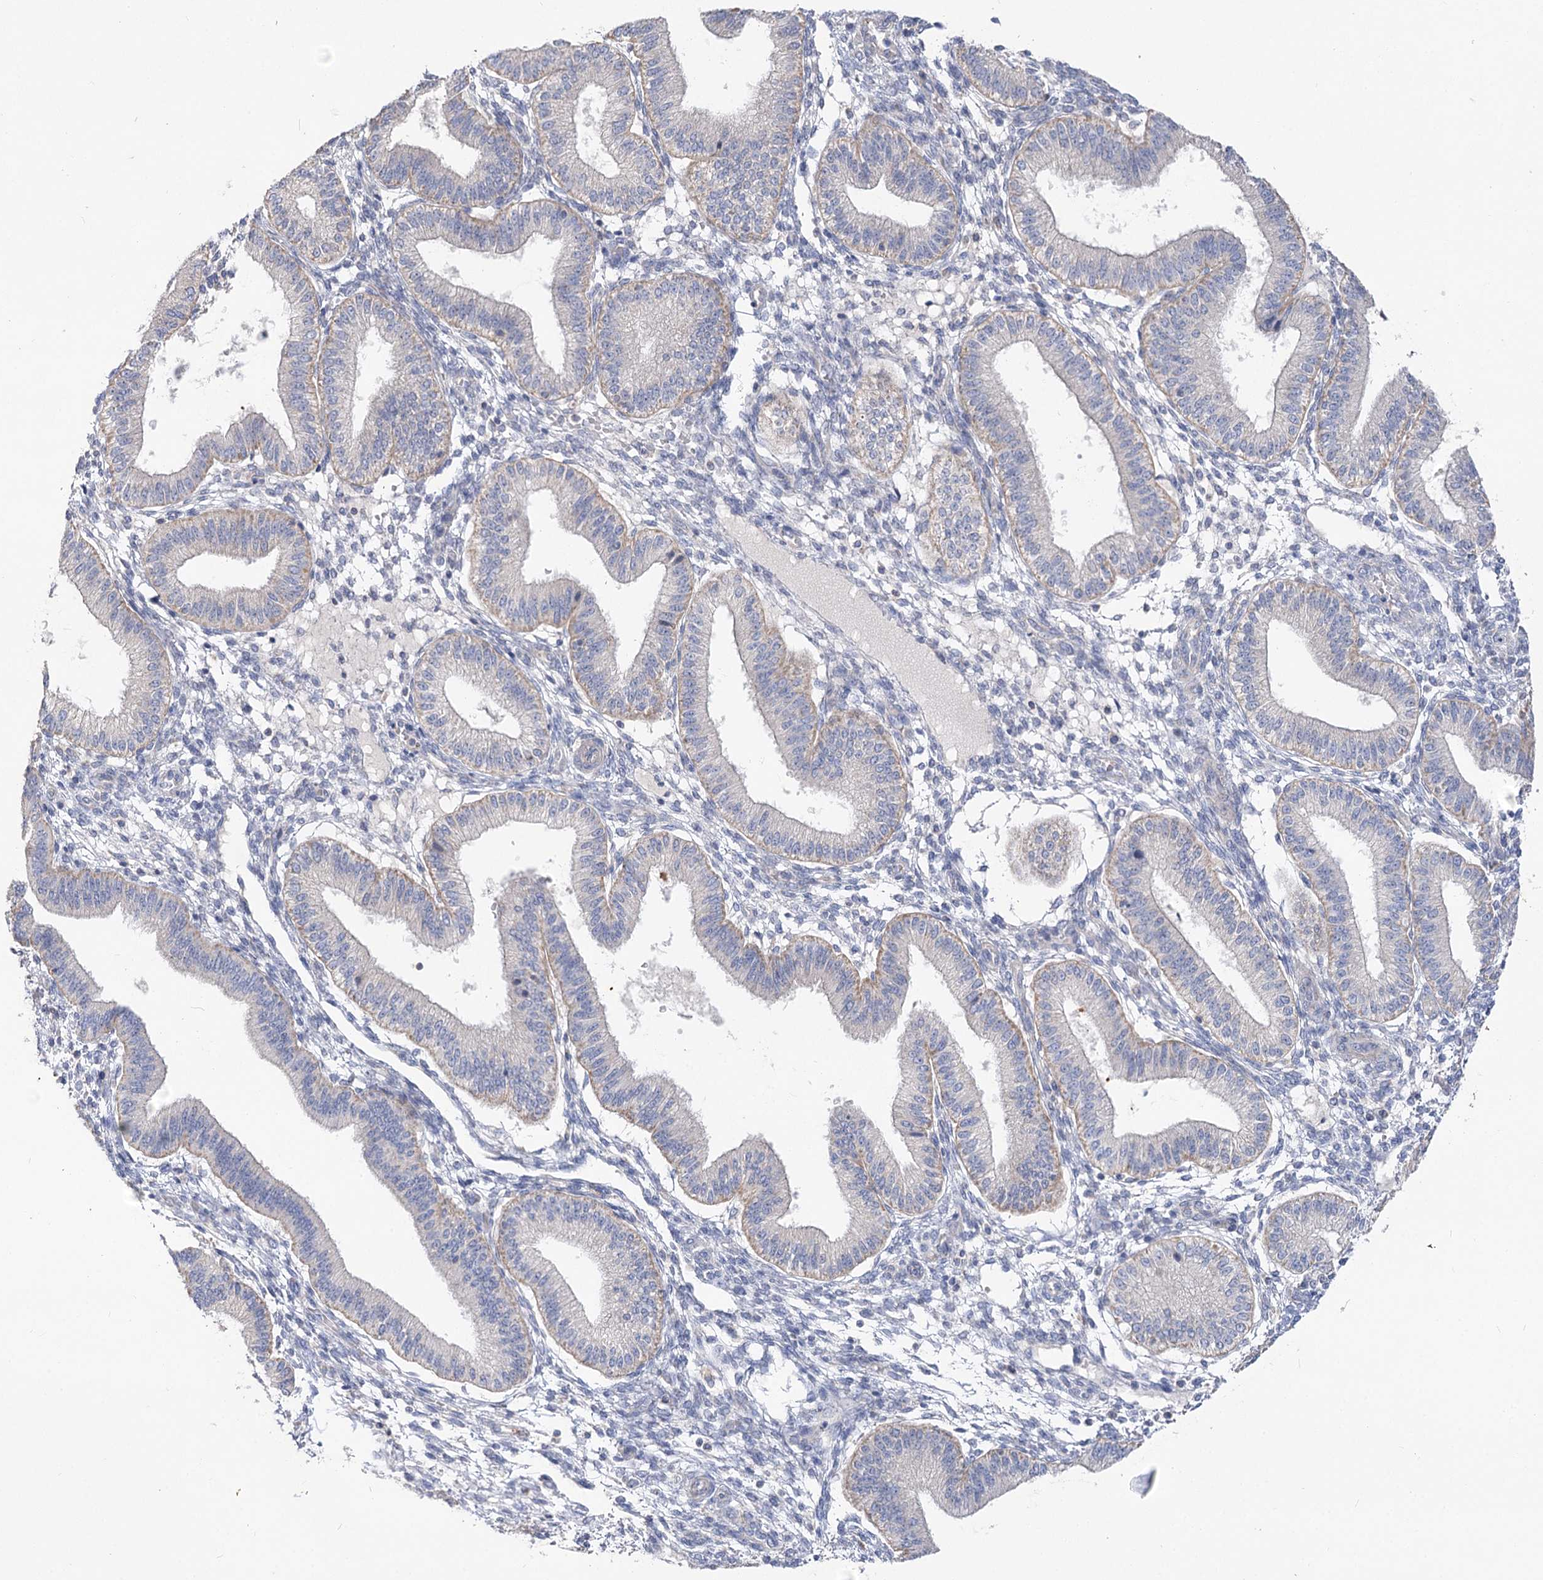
{"staining": {"intensity": "negative", "quantity": "none", "location": "none"}, "tissue": "endometrium", "cell_type": "Cells in endometrial stroma", "image_type": "normal", "snomed": [{"axis": "morphology", "description": "Normal tissue, NOS"}, {"axis": "topography", "description": "Endometrium"}], "caption": "Immunohistochemistry (IHC) photomicrograph of normal endometrium: endometrium stained with DAB displays no significant protein positivity in cells in endometrial stroma. (DAB (3,3'-diaminobenzidine) immunohistochemistry (IHC), high magnification).", "gene": "TMEM187", "patient": {"sex": "female", "age": 39}}